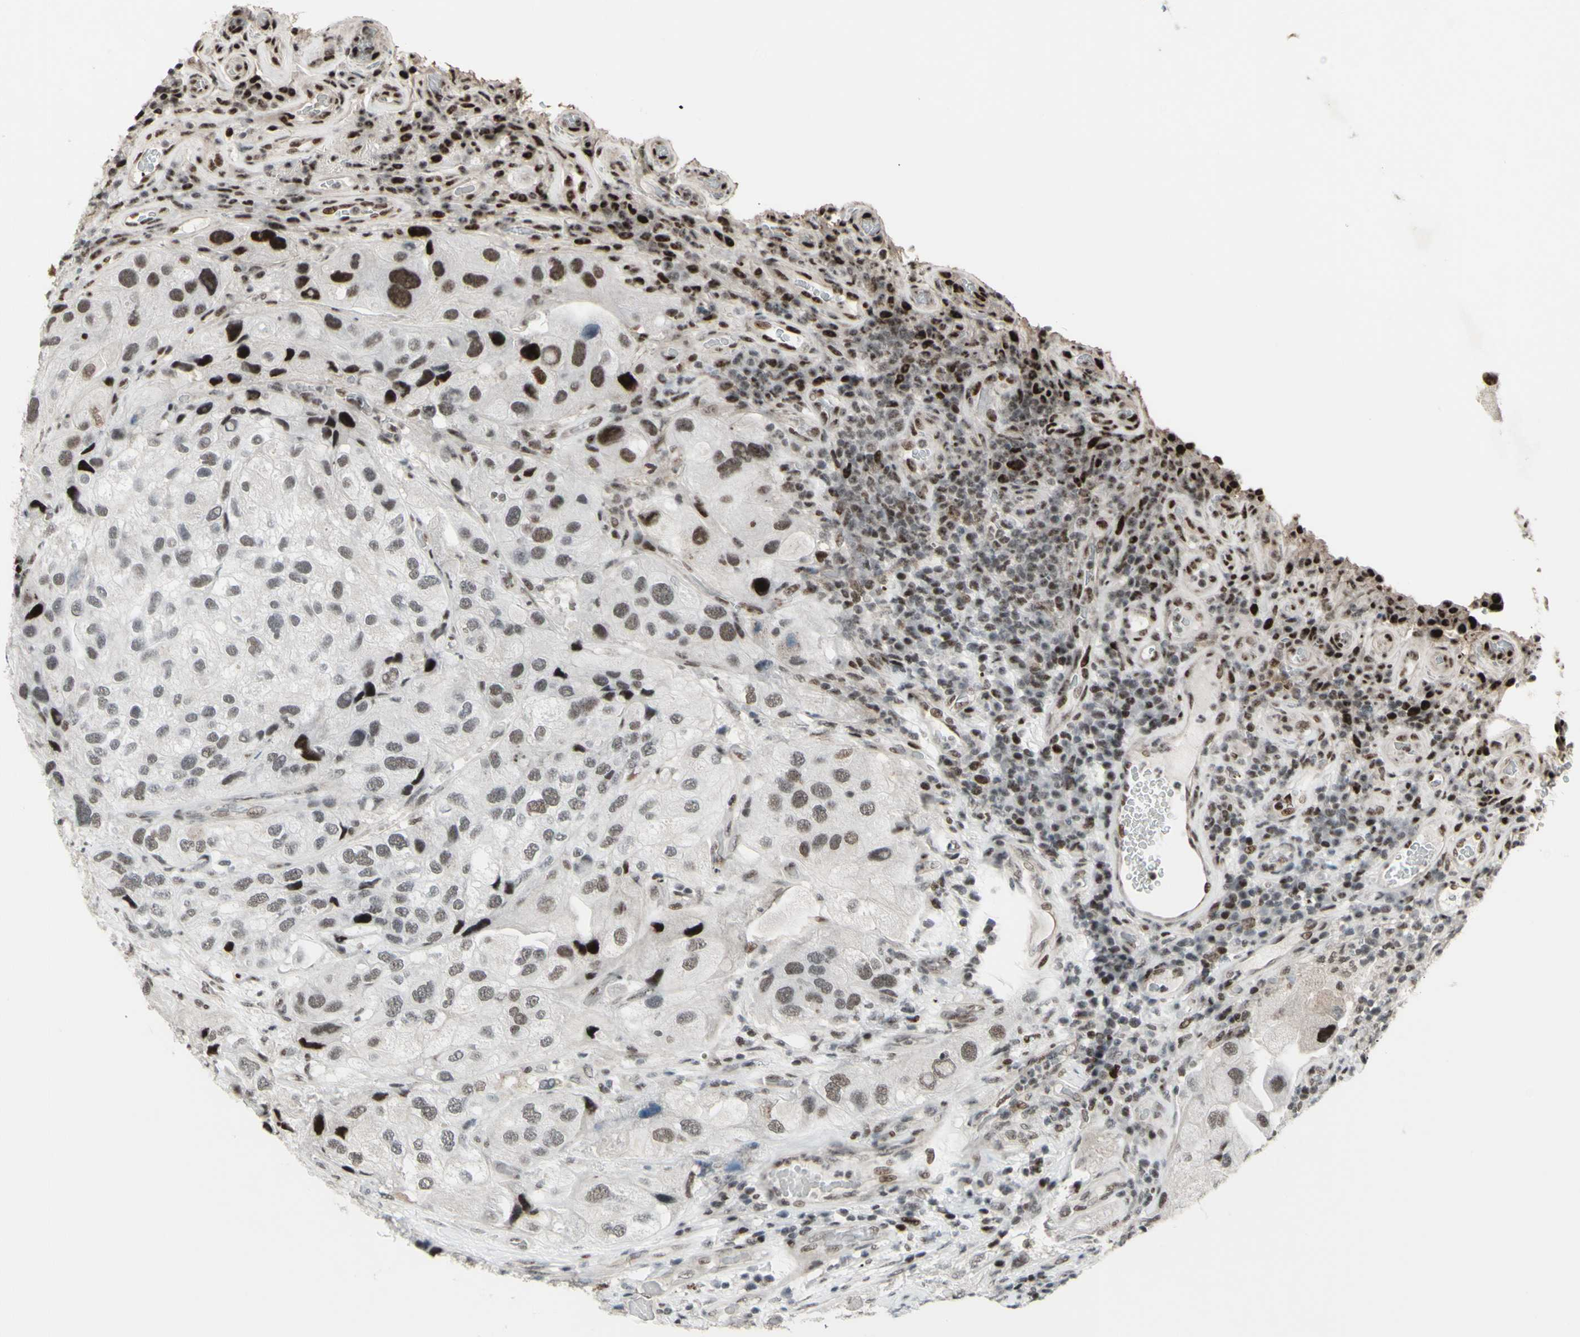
{"staining": {"intensity": "moderate", "quantity": "<25%", "location": "nuclear"}, "tissue": "urothelial cancer", "cell_type": "Tumor cells", "image_type": "cancer", "snomed": [{"axis": "morphology", "description": "Urothelial carcinoma, High grade"}, {"axis": "topography", "description": "Urinary bladder"}], "caption": "Immunohistochemical staining of human urothelial carcinoma (high-grade) displays low levels of moderate nuclear positivity in about <25% of tumor cells.", "gene": "SUPT6H", "patient": {"sex": "female", "age": 64}}